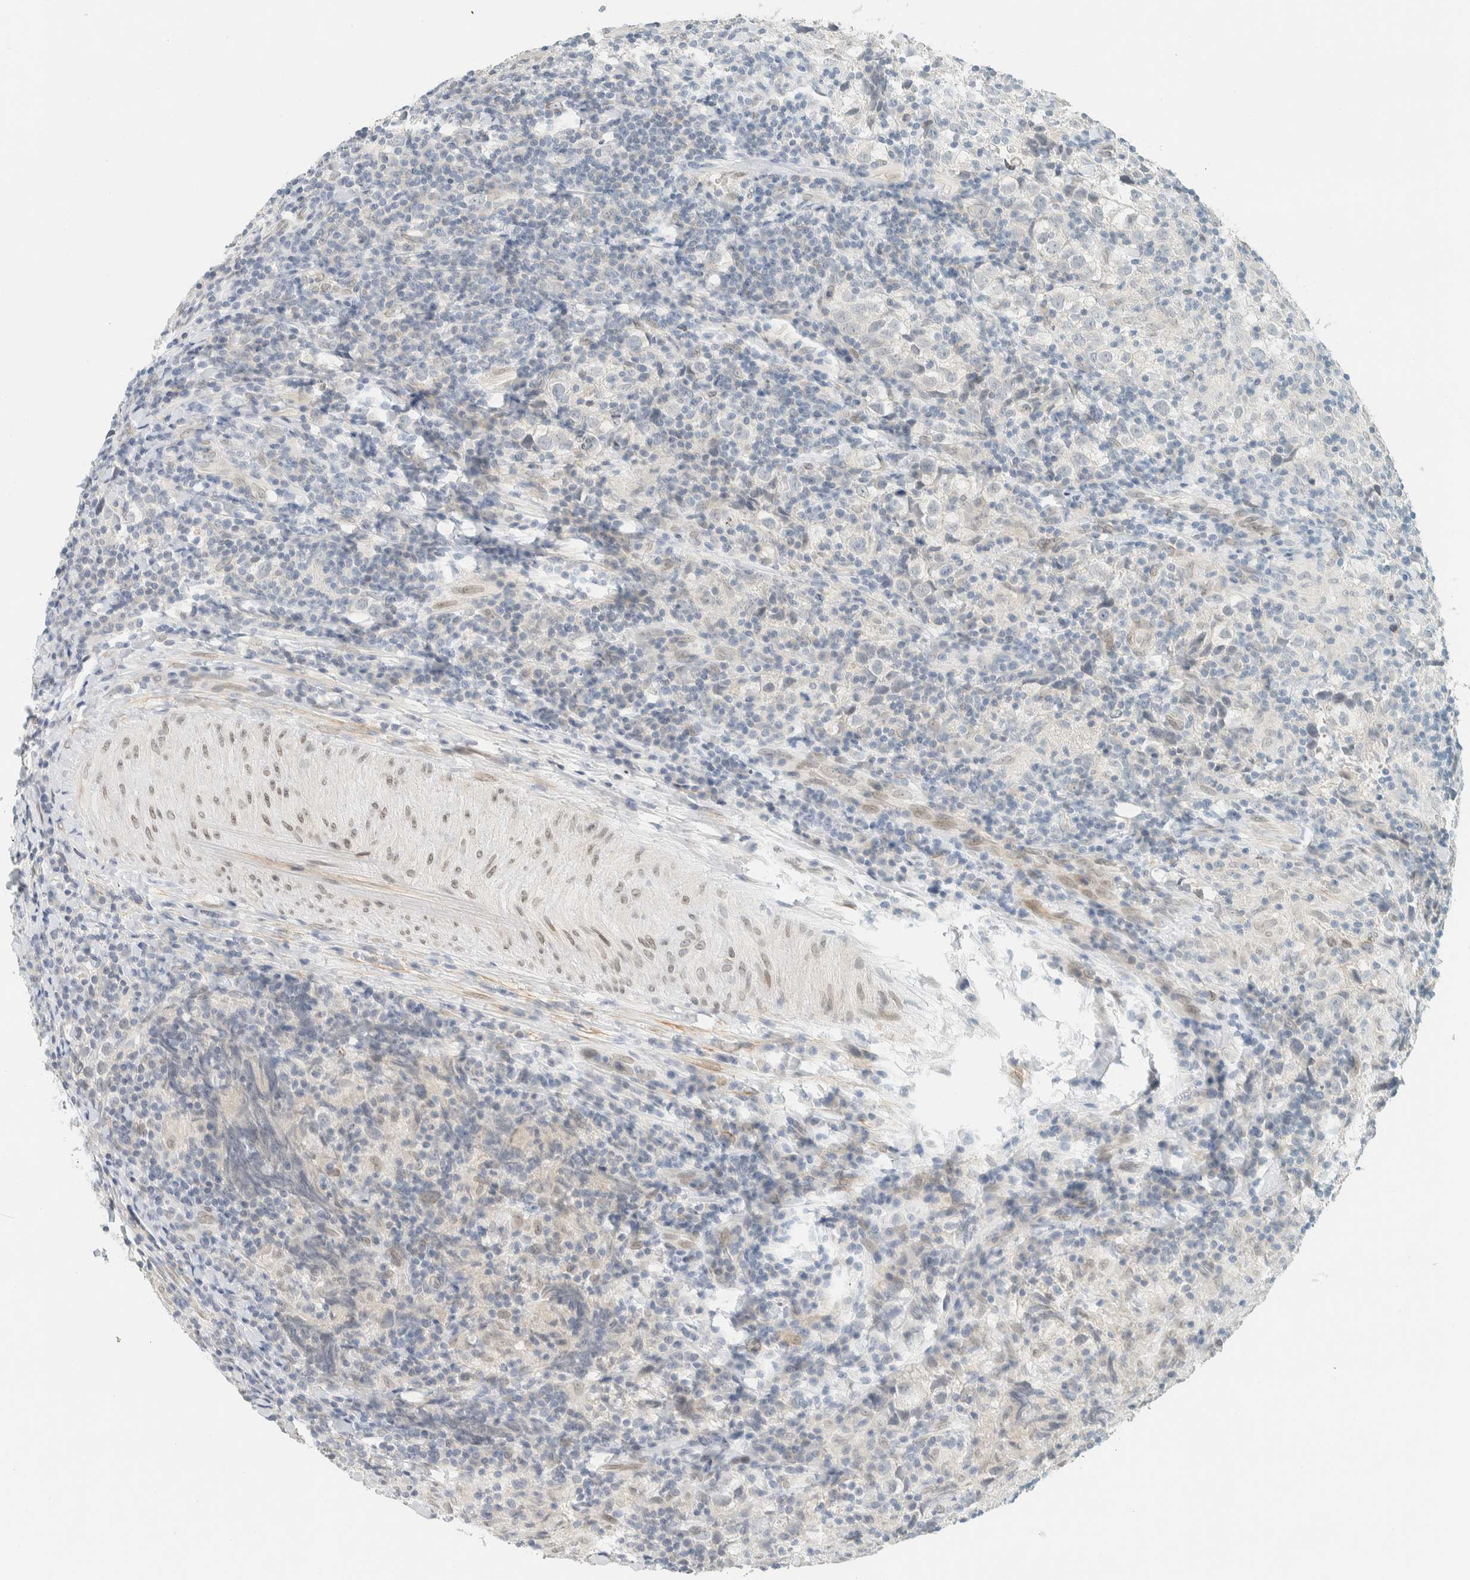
{"staining": {"intensity": "negative", "quantity": "none", "location": "none"}, "tissue": "testis cancer", "cell_type": "Tumor cells", "image_type": "cancer", "snomed": [{"axis": "morphology", "description": "Seminoma, NOS"}, {"axis": "morphology", "description": "Carcinoma, Embryonal, NOS"}, {"axis": "topography", "description": "Testis"}], "caption": "A high-resolution micrograph shows IHC staining of testis cancer, which exhibits no significant positivity in tumor cells.", "gene": "C1QTNF12", "patient": {"sex": "male", "age": 36}}